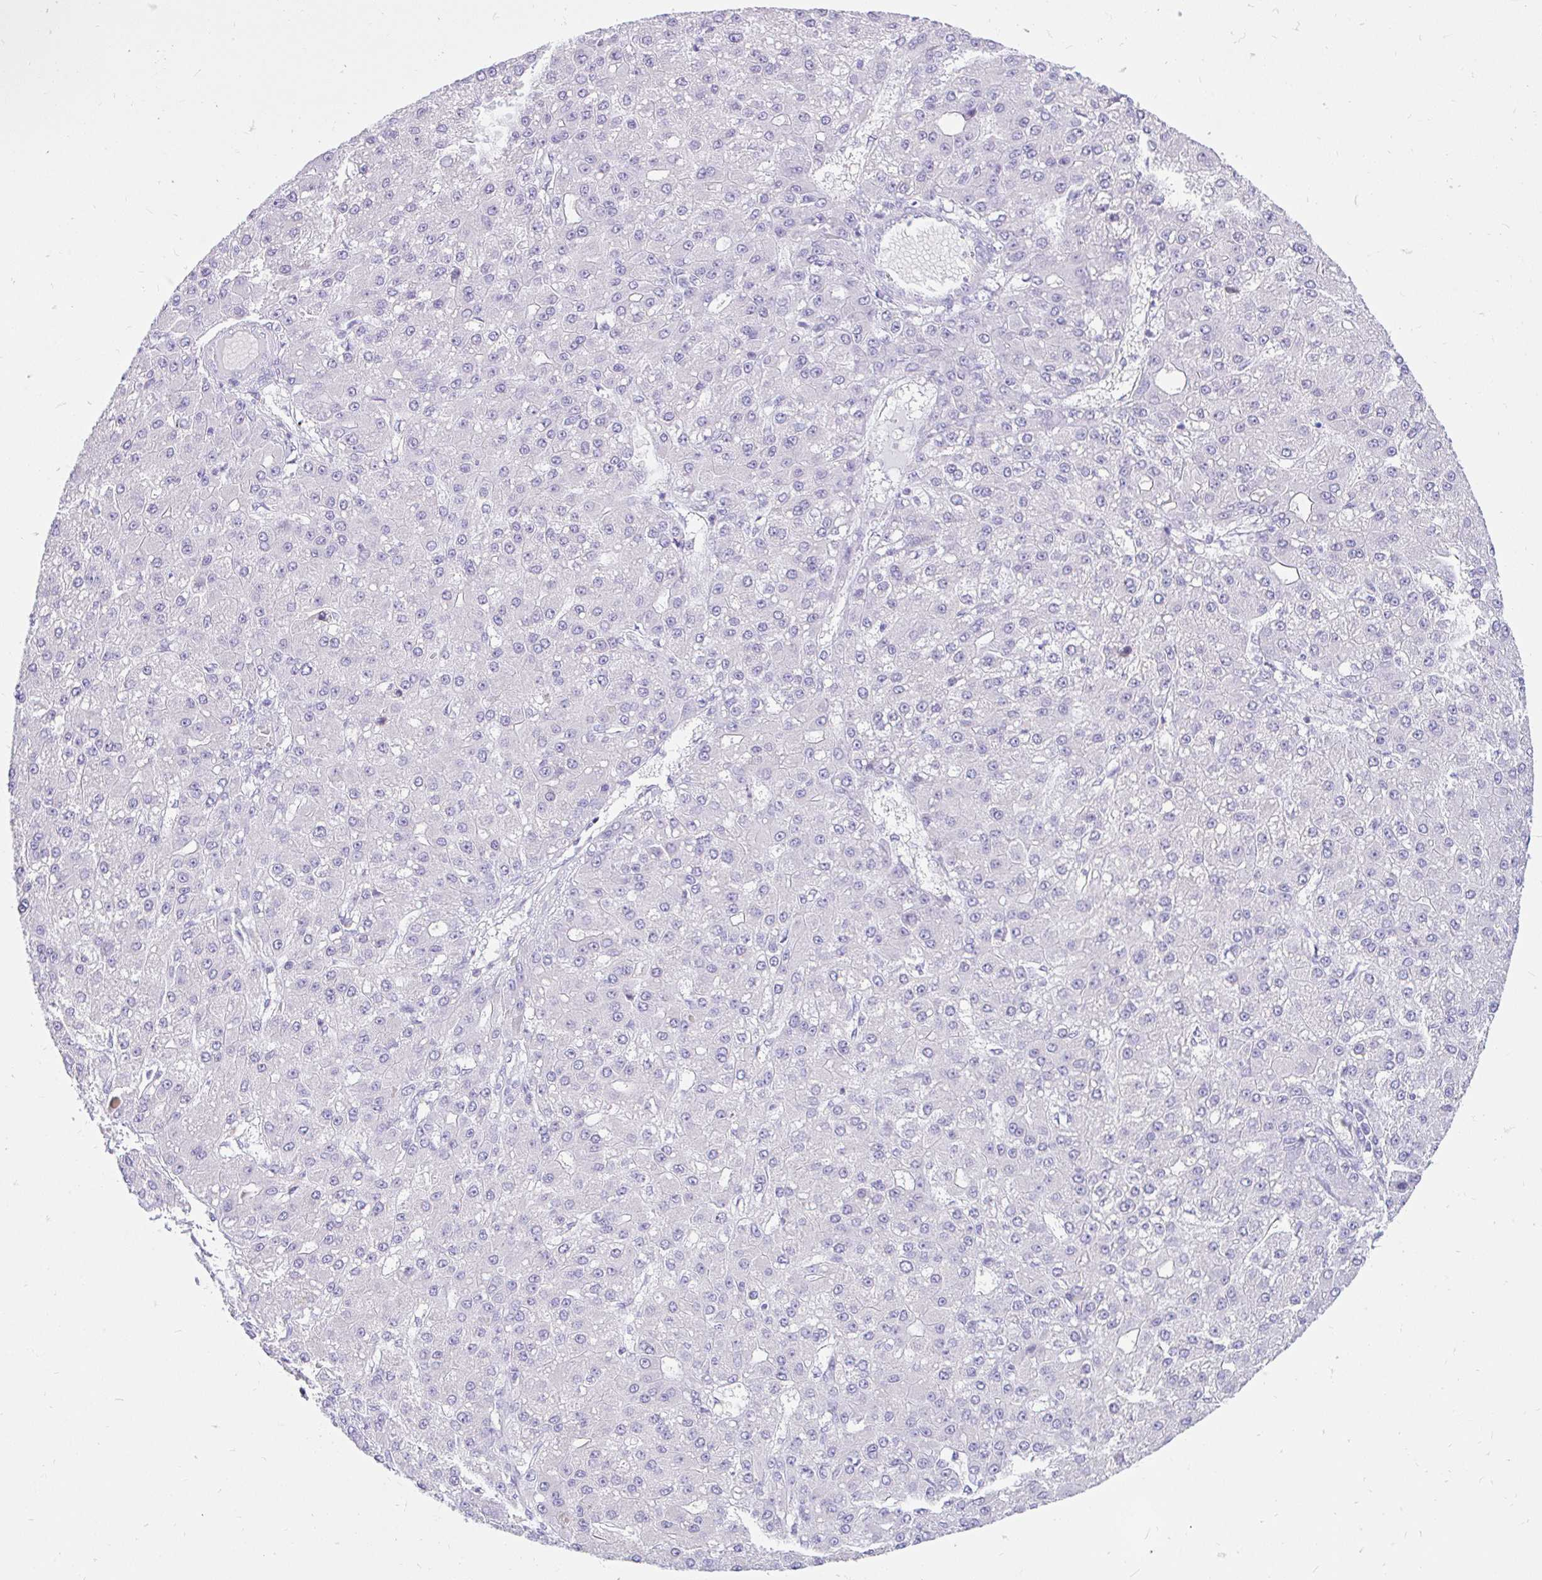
{"staining": {"intensity": "negative", "quantity": "none", "location": "none"}, "tissue": "liver cancer", "cell_type": "Tumor cells", "image_type": "cancer", "snomed": [{"axis": "morphology", "description": "Carcinoma, Hepatocellular, NOS"}, {"axis": "topography", "description": "Liver"}], "caption": "A histopathology image of human liver hepatocellular carcinoma is negative for staining in tumor cells.", "gene": "FATE1", "patient": {"sex": "male", "age": 67}}